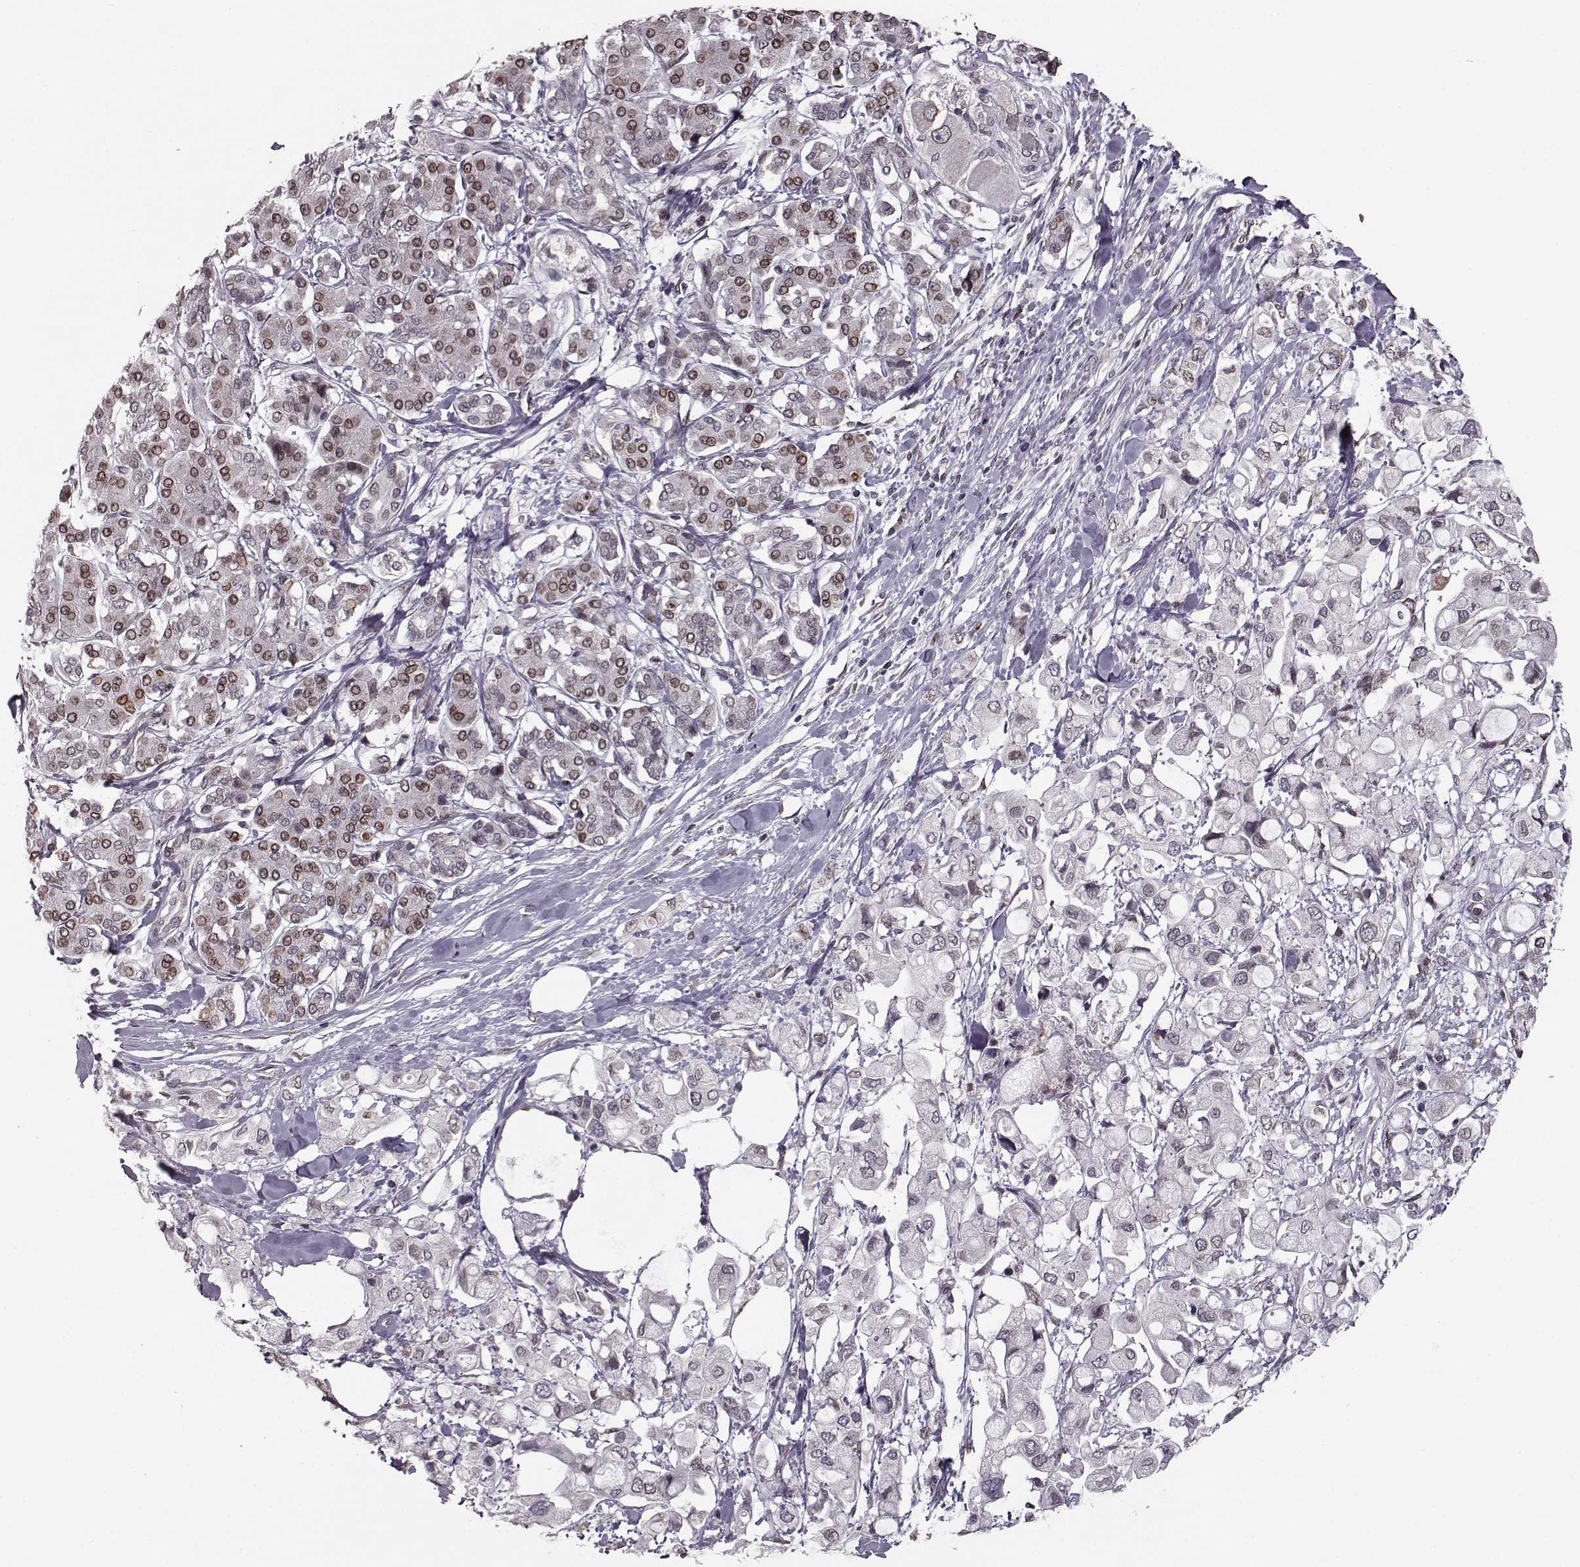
{"staining": {"intensity": "weak", "quantity": ">75%", "location": "cytoplasmic/membranous,nuclear"}, "tissue": "pancreatic cancer", "cell_type": "Tumor cells", "image_type": "cancer", "snomed": [{"axis": "morphology", "description": "Adenocarcinoma, NOS"}, {"axis": "topography", "description": "Pancreas"}], "caption": "Tumor cells show weak cytoplasmic/membranous and nuclear staining in approximately >75% of cells in pancreatic cancer (adenocarcinoma).", "gene": "NUP37", "patient": {"sex": "female", "age": 56}}